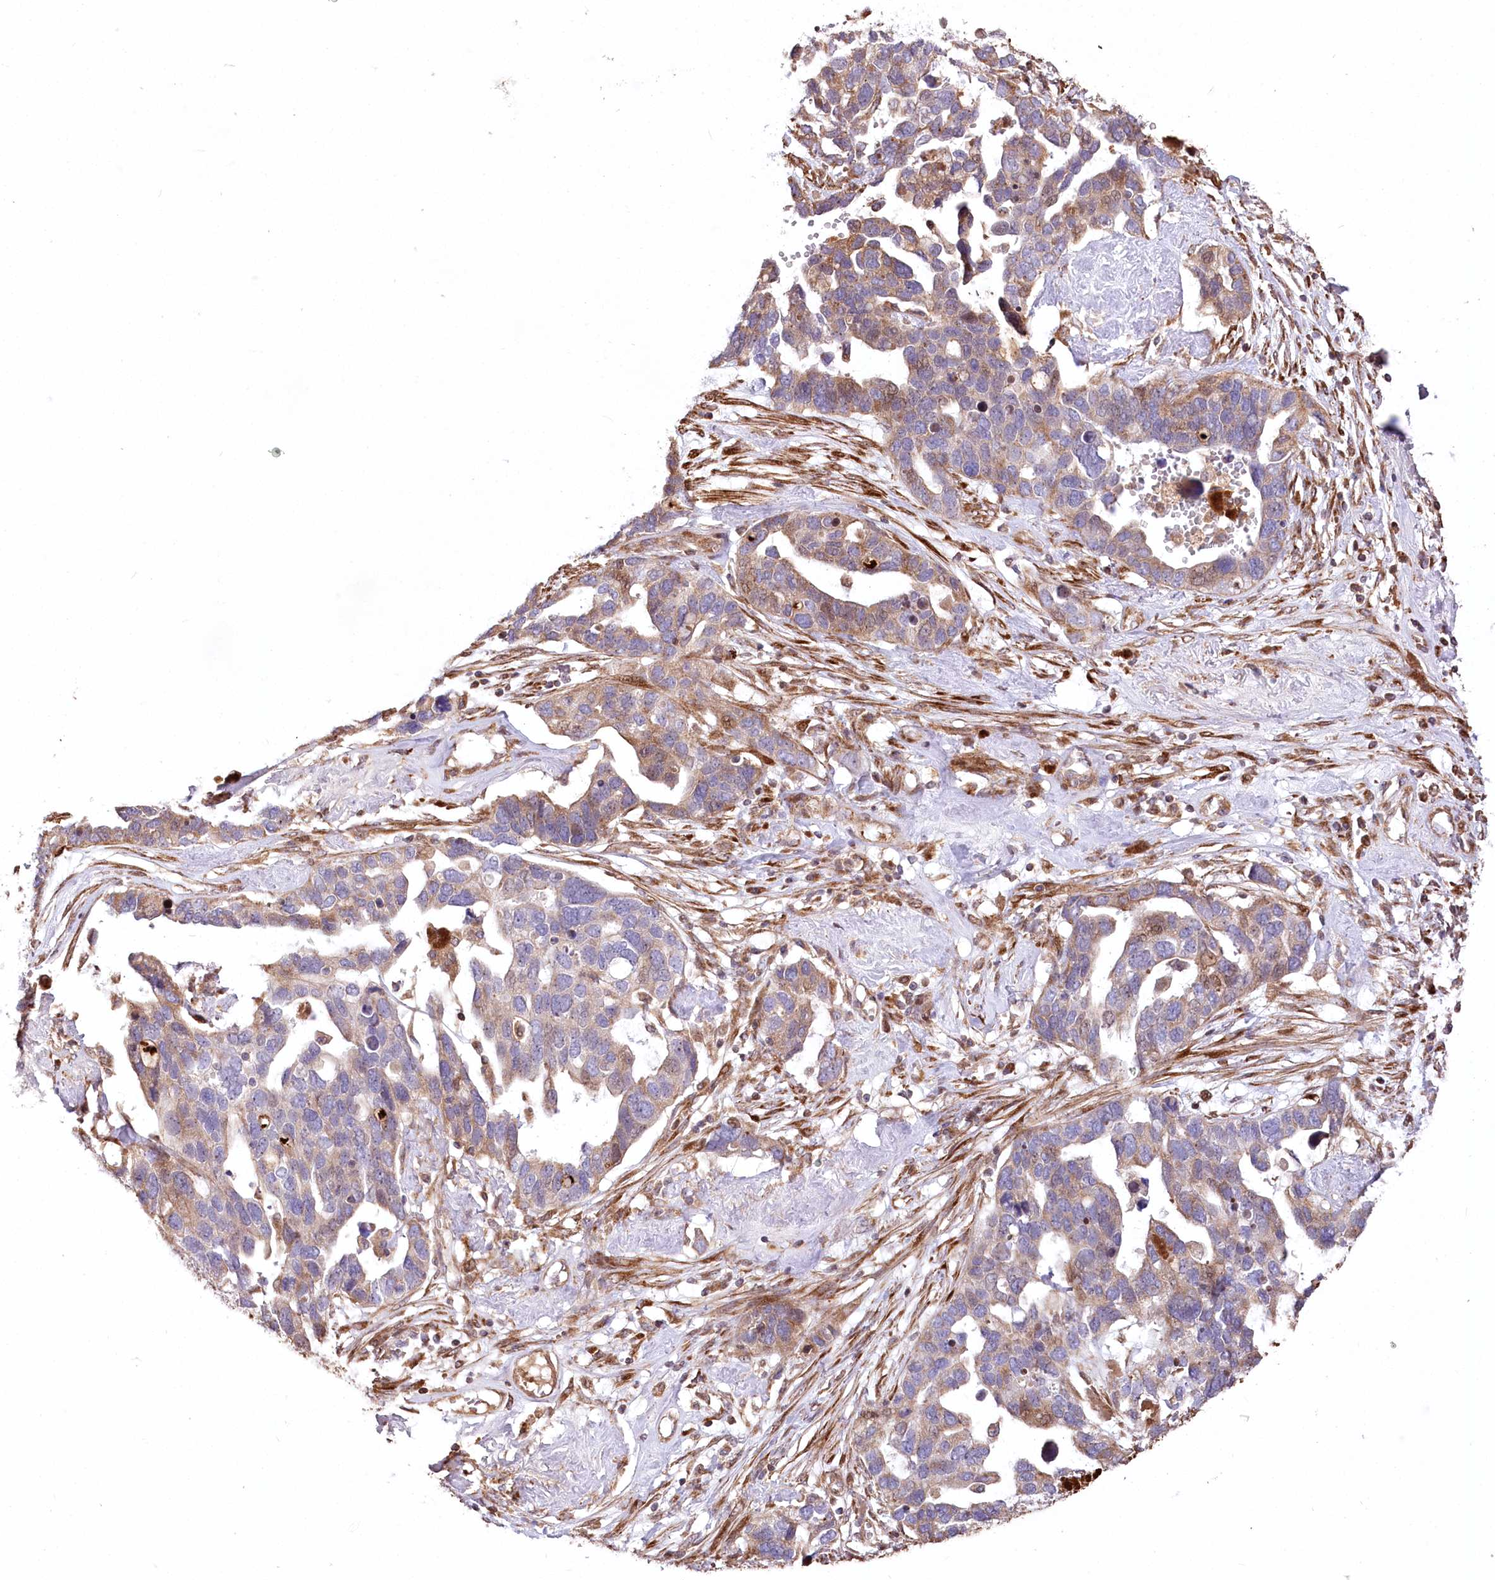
{"staining": {"intensity": "weak", "quantity": "25%-75%", "location": "cytoplasmic/membranous"}, "tissue": "ovarian cancer", "cell_type": "Tumor cells", "image_type": "cancer", "snomed": [{"axis": "morphology", "description": "Cystadenocarcinoma, serous, NOS"}, {"axis": "topography", "description": "Ovary"}], "caption": "This is a micrograph of IHC staining of ovarian cancer (serous cystadenocarcinoma), which shows weak expression in the cytoplasmic/membranous of tumor cells.", "gene": "RNF24", "patient": {"sex": "female", "age": 54}}